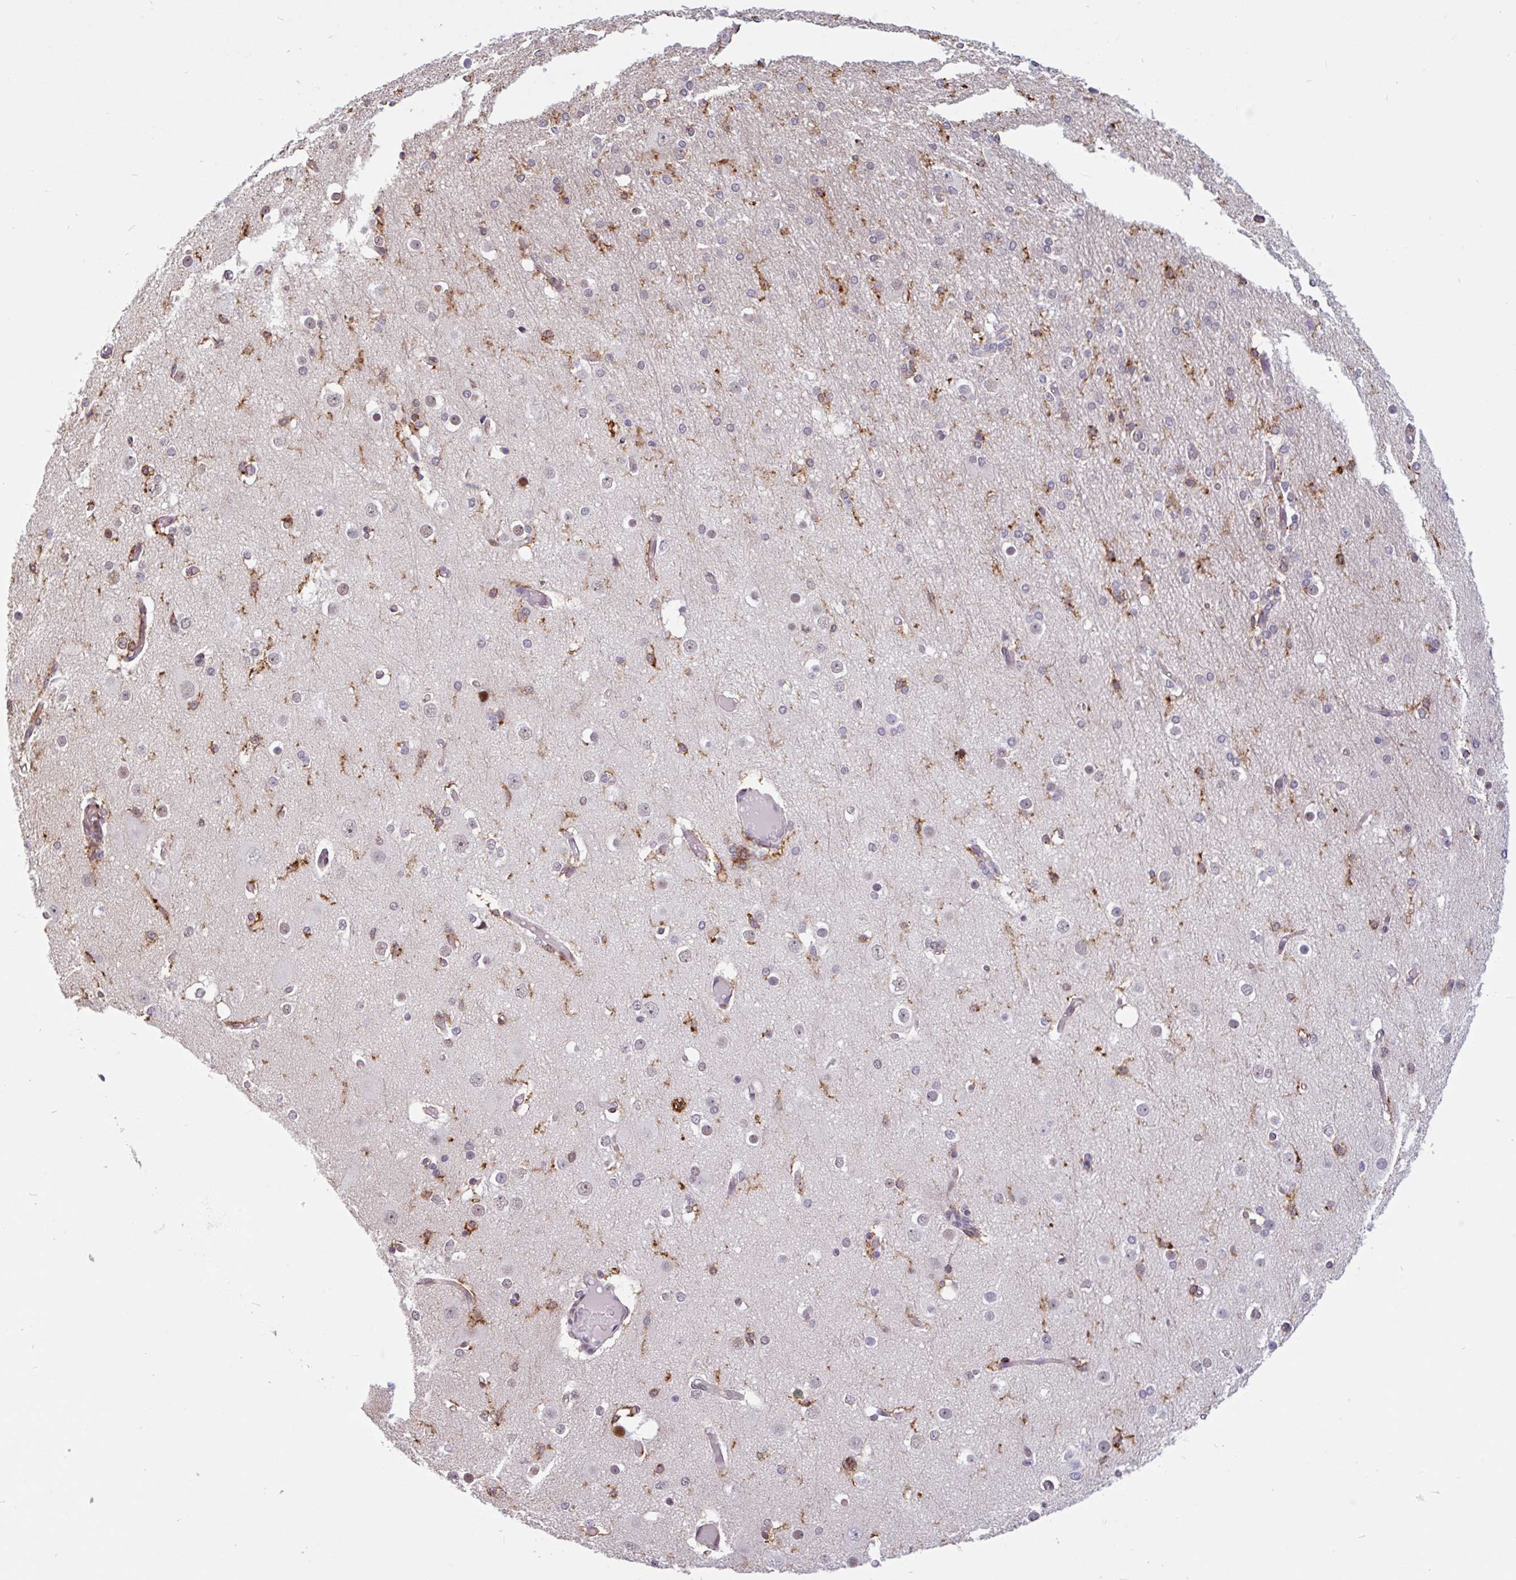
{"staining": {"intensity": "negative", "quantity": "none", "location": "none"}, "tissue": "cerebral cortex", "cell_type": "Endothelial cells", "image_type": "normal", "snomed": [{"axis": "morphology", "description": "Normal tissue, NOS"}, {"axis": "morphology", "description": "Inflammation, NOS"}, {"axis": "topography", "description": "Cerebral cortex"}], "caption": "IHC of benign cerebral cortex displays no staining in endothelial cells.", "gene": "TMEM119", "patient": {"sex": "male", "age": 6}}